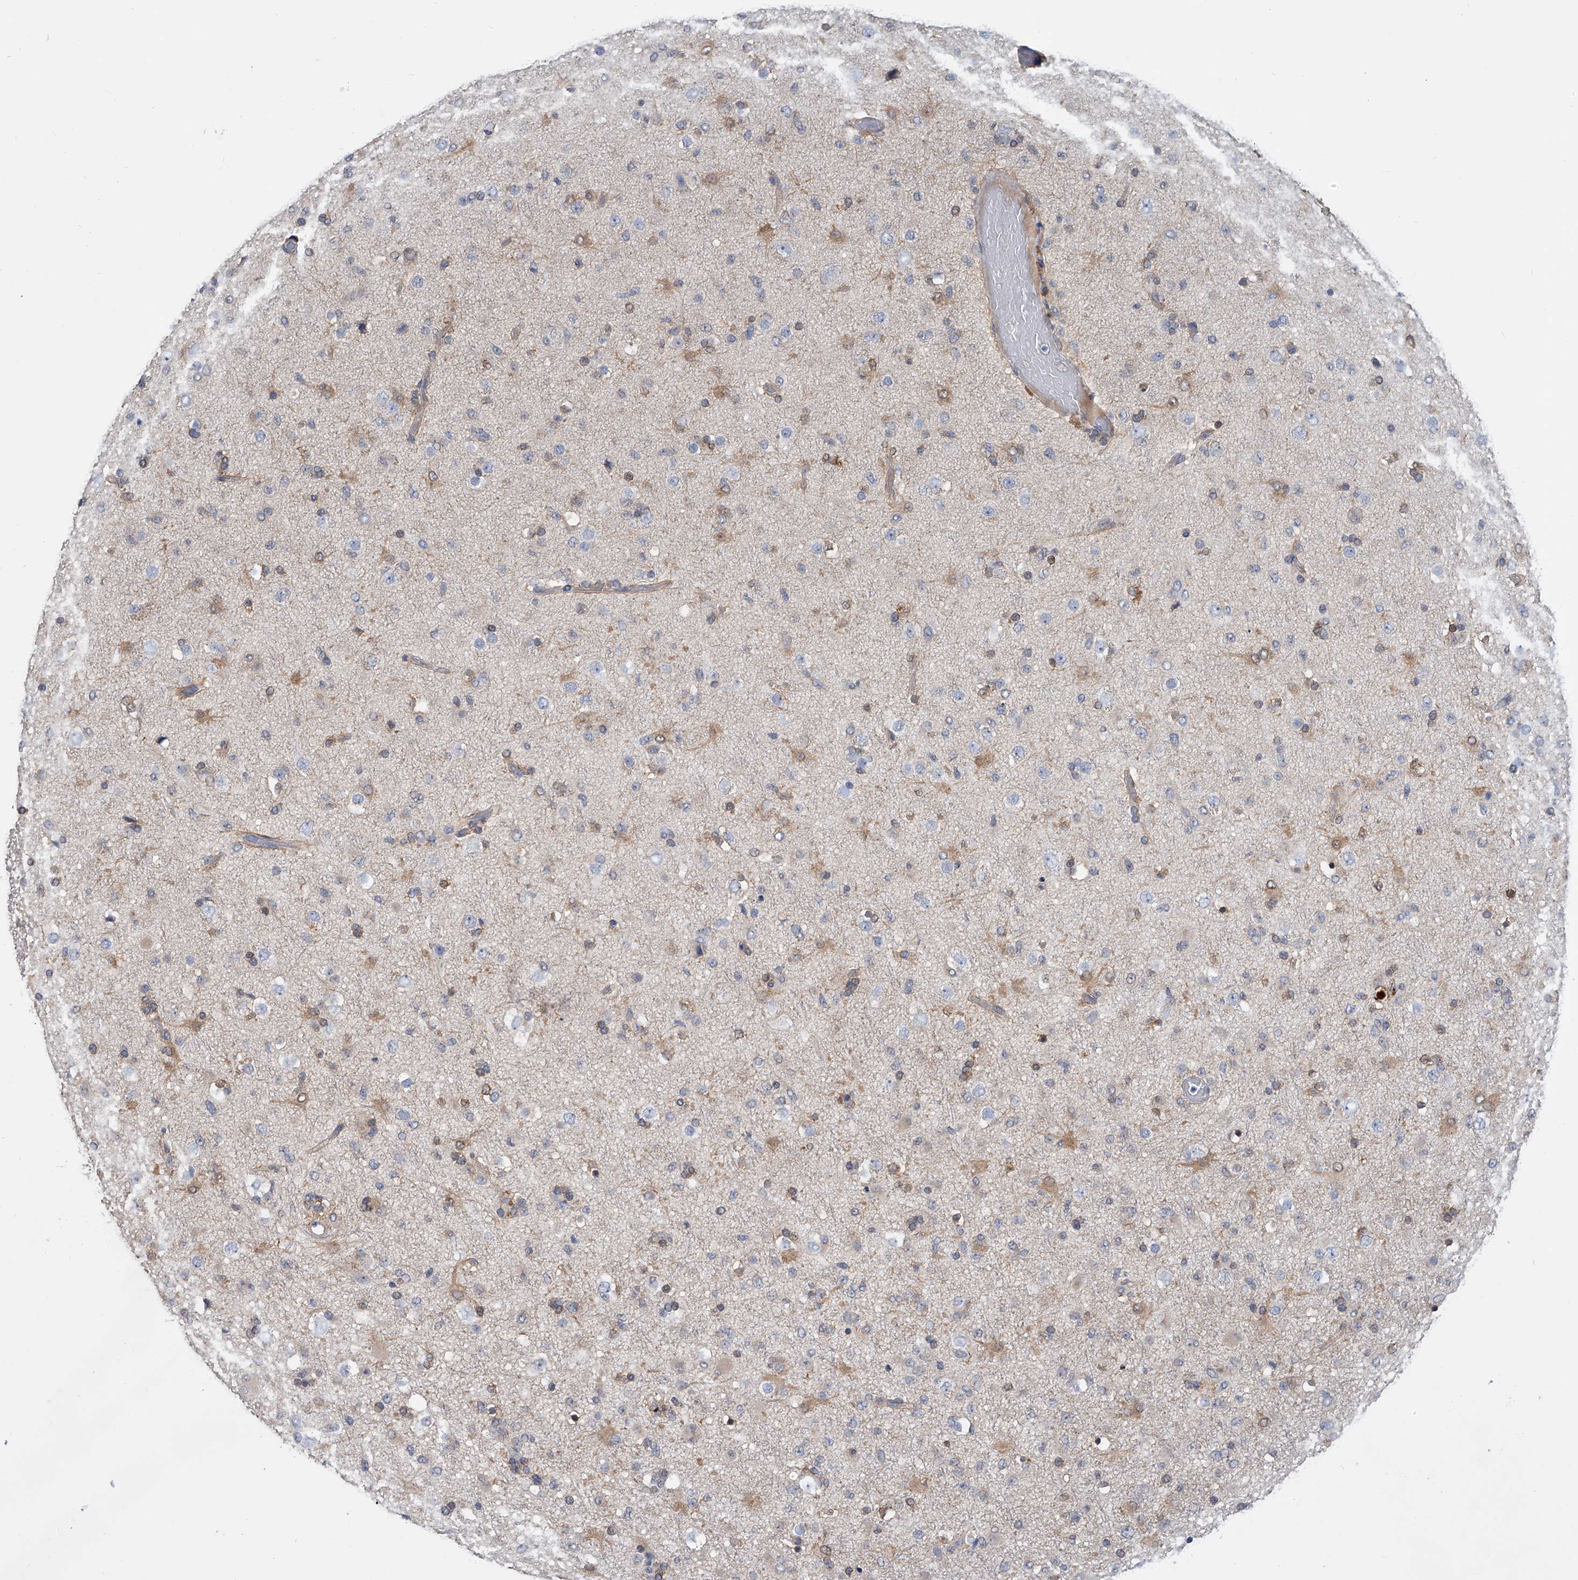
{"staining": {"intensity": "weak", "quantity": "<25%", "location": "cytoplasmic/membranous"}, "tissue": "glioma", "cell_type": "Tumor cells", "image_type": "cancer", "snomed": [{"axis": "morphology", "description": "Glioma, malignant, Low grade"}, {"axis": "topography", "description": "Brain"}], "caption": "The micrograph demonstrates no staining of tumor cells in low-grade glioma (malignant).", "gene": "PGM3", "patient": {"sex": "male", "age": 65}}